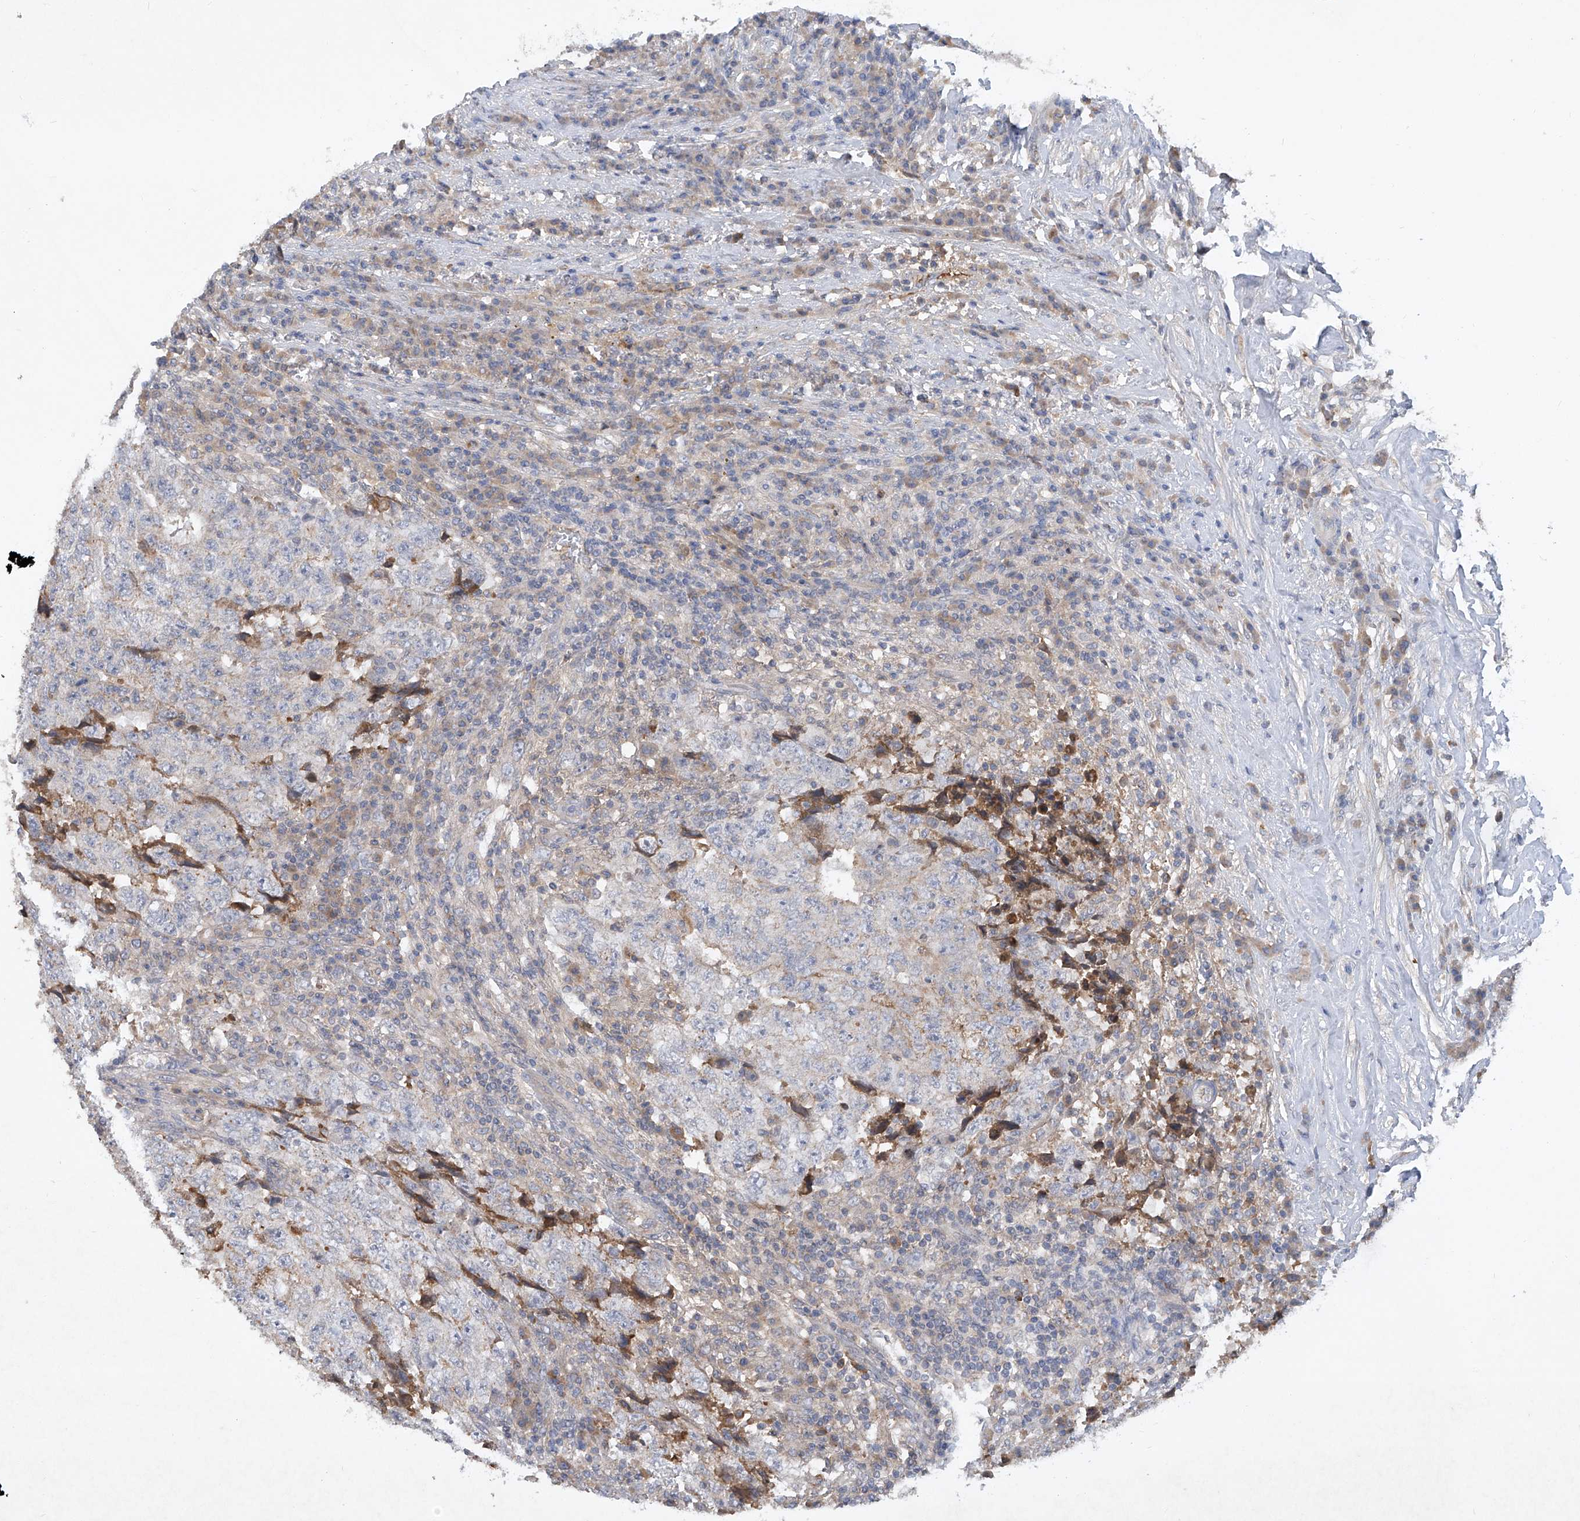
{"staining": {"intensity": "negative", "quantity": "none", "location": "none"}, "tissue": "testis cancer", "cell_type": "Tumor cells", "image_type": "cancer", "snomed": [{"axis": "morphology", "description": "Necrosis, NOS"}, {"axis": "morphology", "description": "Carcinoma, Embryonal, NOS"}, {"axis": "topography", "description": "Testis"}], "caption": "Immunohistochemistry of human testis cancer displays no expression in tumor cells.", "gene": "HAS3", "patient": {"sex": "male", "age": 19}}